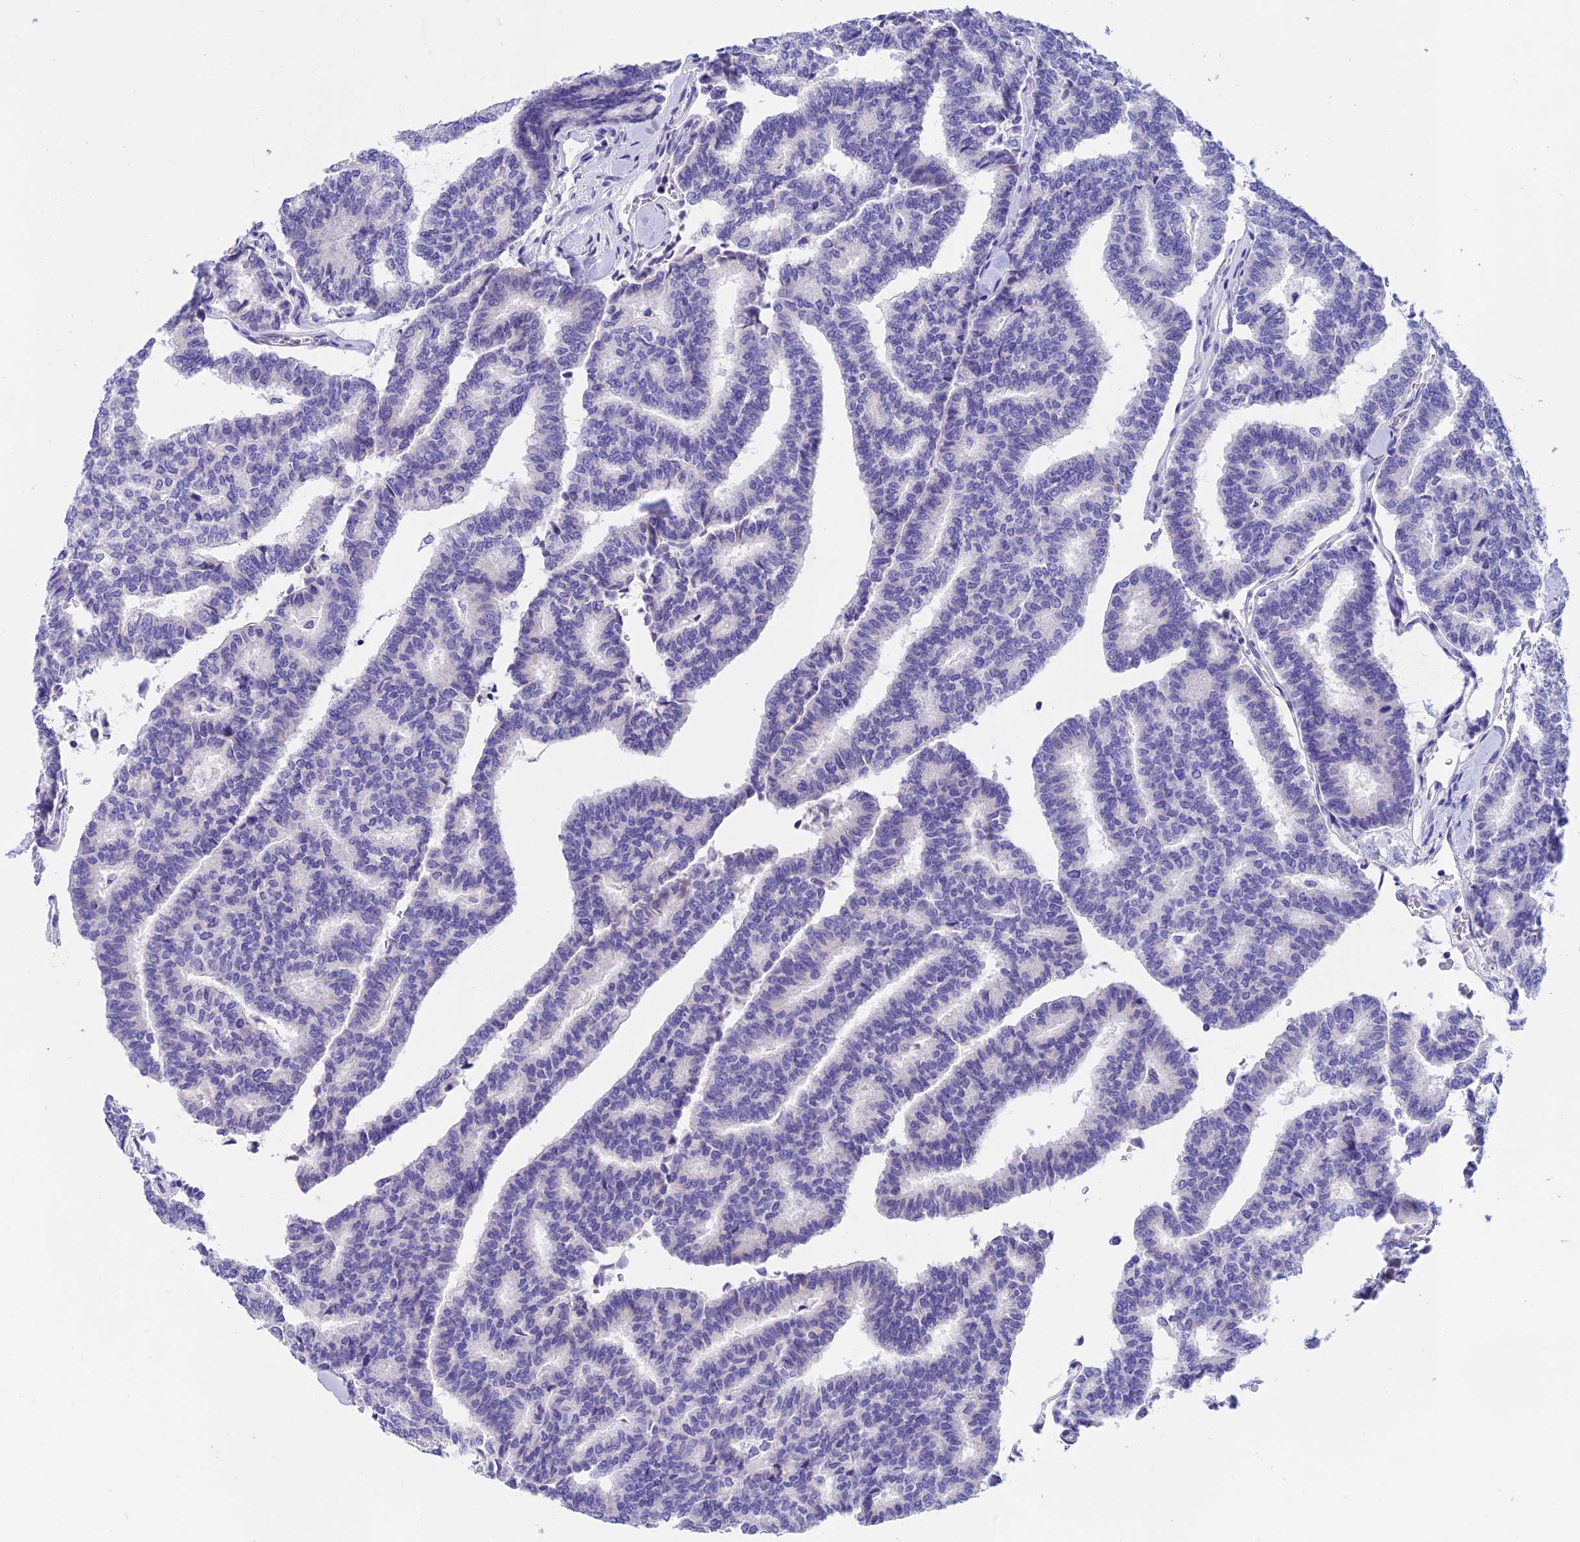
{"staining": {"intensity": "negative", "quantity": "none", "location": "none"}, "tissue": "thyroid cancer", "cell_type": "Tumor cells", "image_type": "cancer", "snomed": [{"axis": "morphology", "description": "Papillary adenocarcinoma, NOS"}, {"axis": "topography", "description": "Thyroid gland"}], "caption": "Immunohistochemical staining of human thyroid cancer (papillary adenocarcinoma) exhibits no significant expression in tumor cells. Nuclei are stained in blue.", "gene": "C17orf67", "patient": {"sex": "female", "age": 35}}